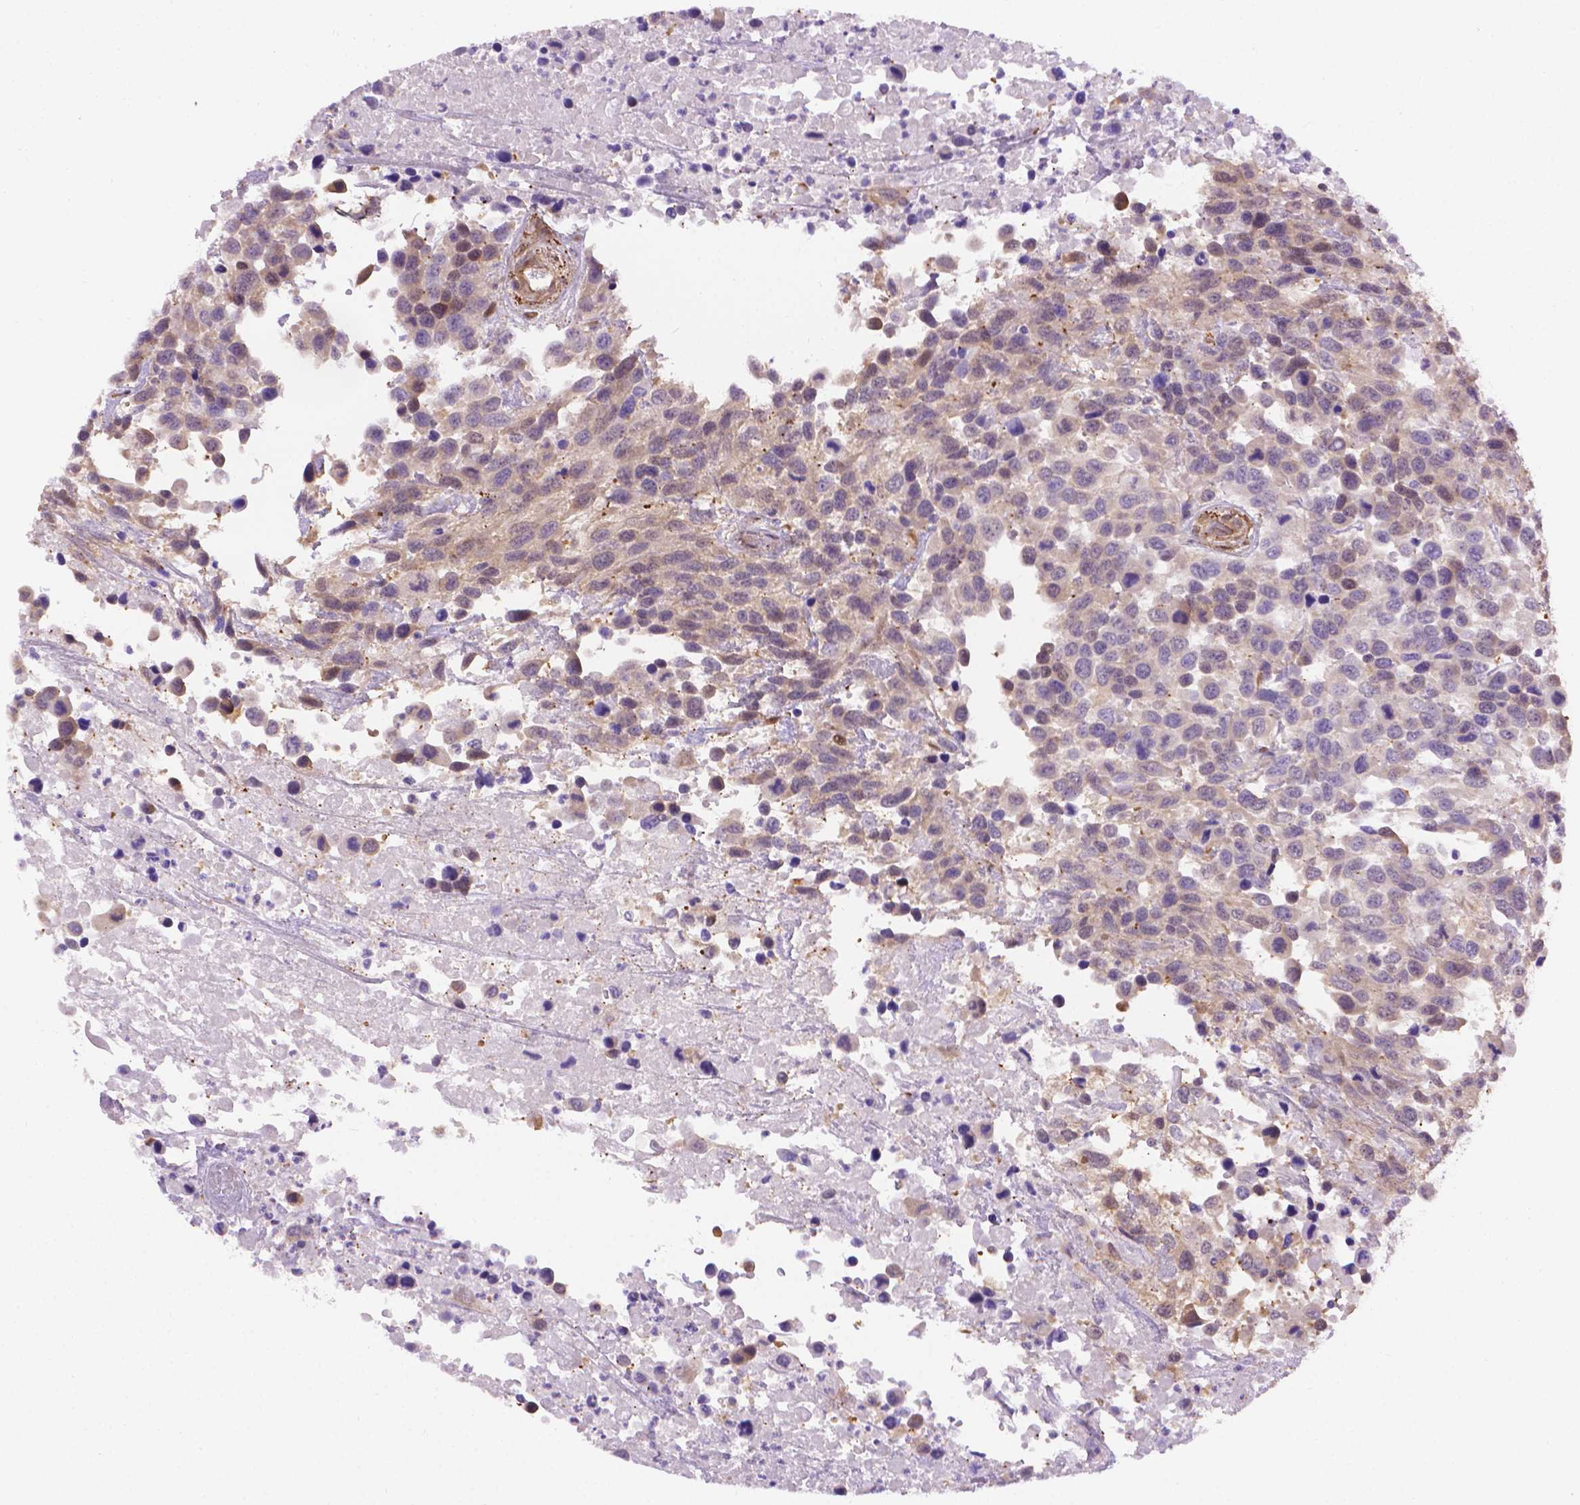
{"staining": {"intensity": "weak", "quantity": "<25%", "location": "cytoplasmic/membranous,nuclear"}, "tissue": "urothelial cancer", "cell_type": "Tumor cells", "image_type": "cancer", "snomed": [{"axis": "morphology", "description": "Urothelial carcinoma, High grade"}, {"axis": "topography", "description": "Urinary bladder"}], "caption": "Immunohistochemical staining of human urothelial cancer shows no significant staining in tumor cells. (DAB (3,3'-diaminobenzidine) immunohistochemistry (IHC), high magnification).", "gene": "CLIC4", "patient": {"sex": "female", "age": 70}}